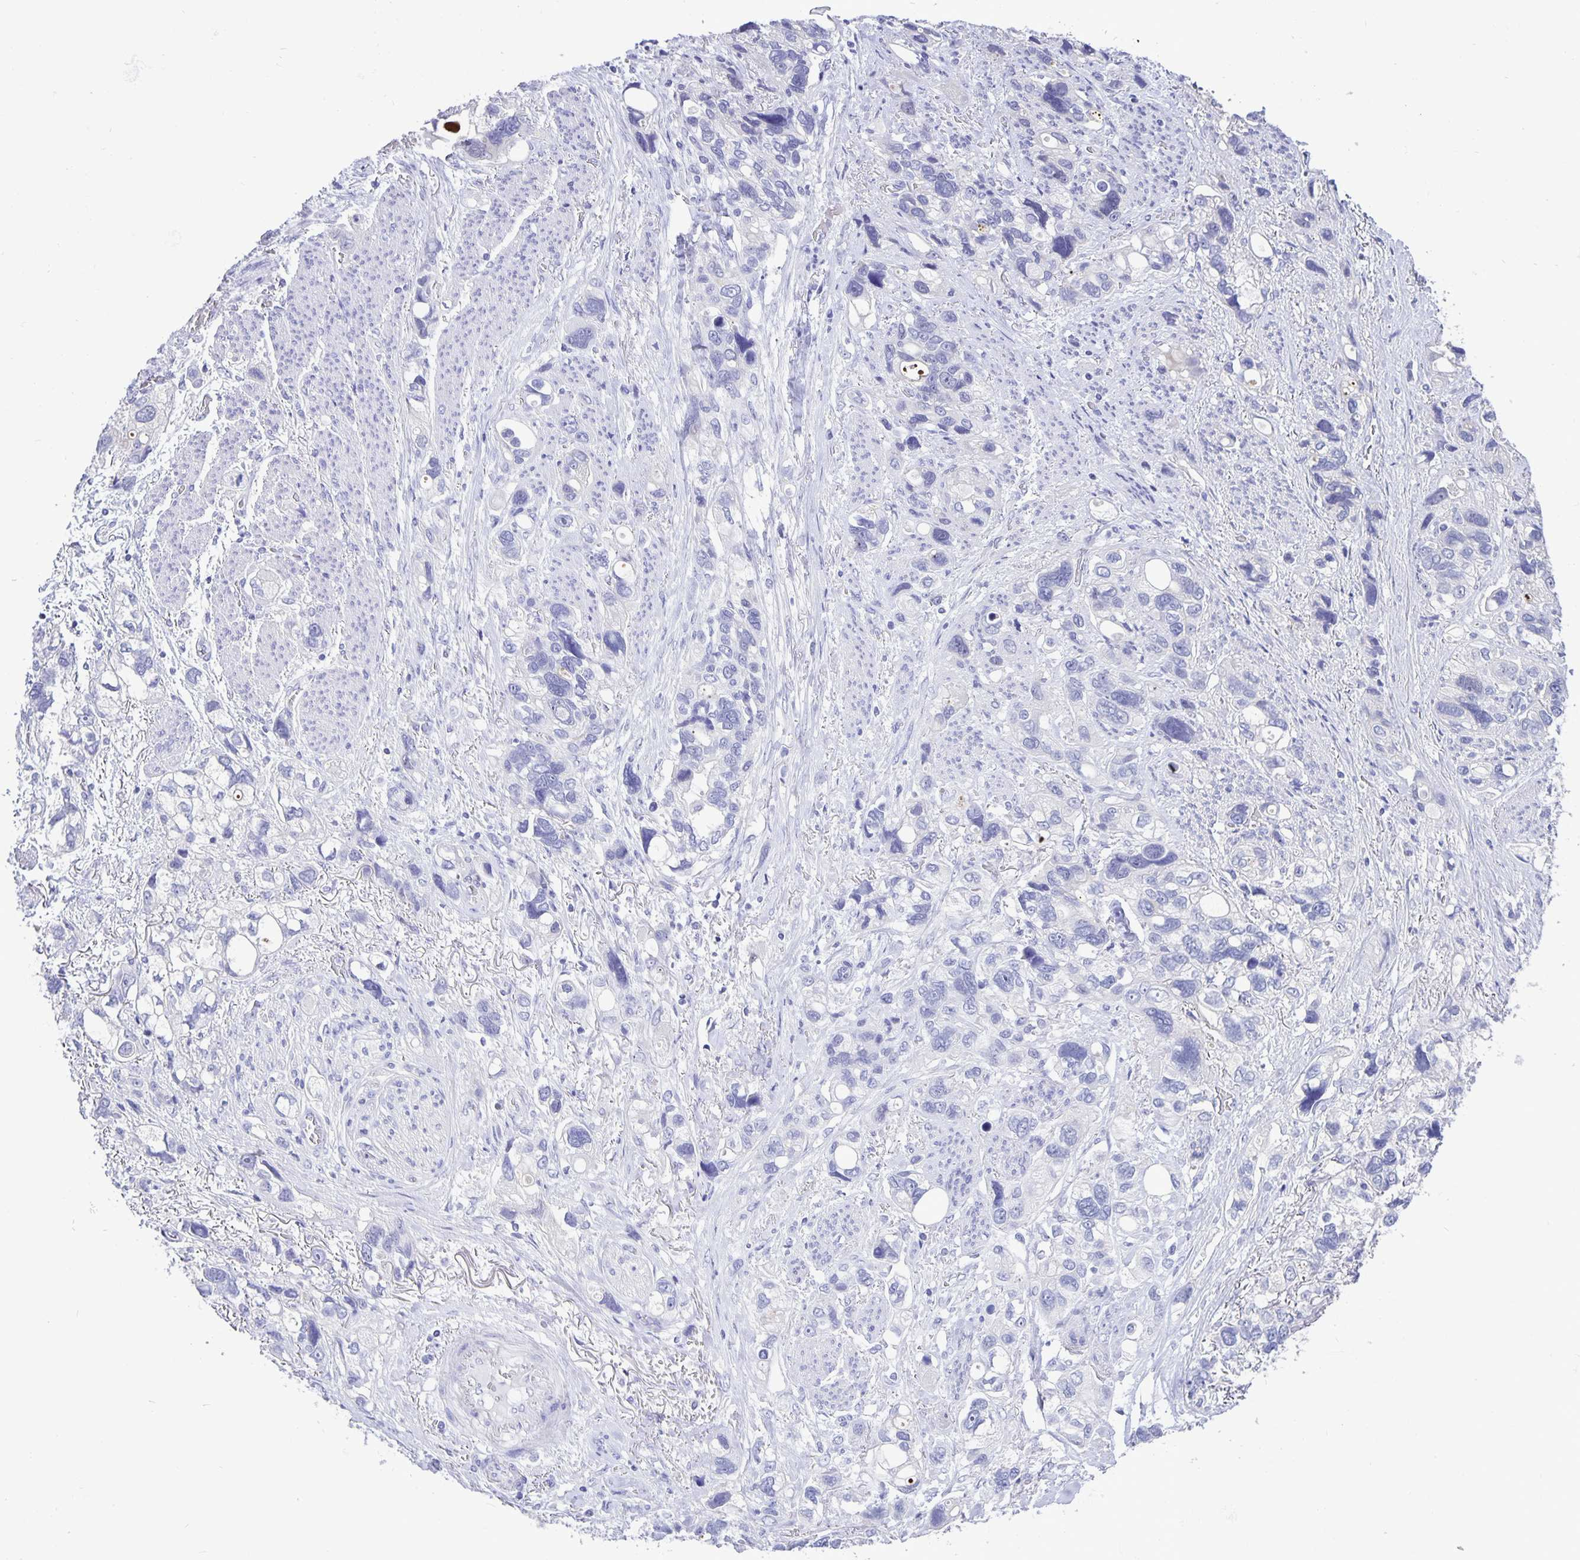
{"staining": {"intensity": "negative", "quantity": "none", "location": "none"}, "tissue": "stomach cancer", "cell_type": "Tumor cells", "image_type": "cancer", "snomed": [{"axis": "morphology", "description": "Adenocarcinoma, NOS"}, {"axis": "topography", "description": "Stomach, upper"}], "caption": "IHC image of stomach cancer (adenocarcinoma) stained for a protein (brown), which demonstrates no positivity in tumor cells.", "gene": "ERMN", "patient": {"sex": "female", "age": 81}}